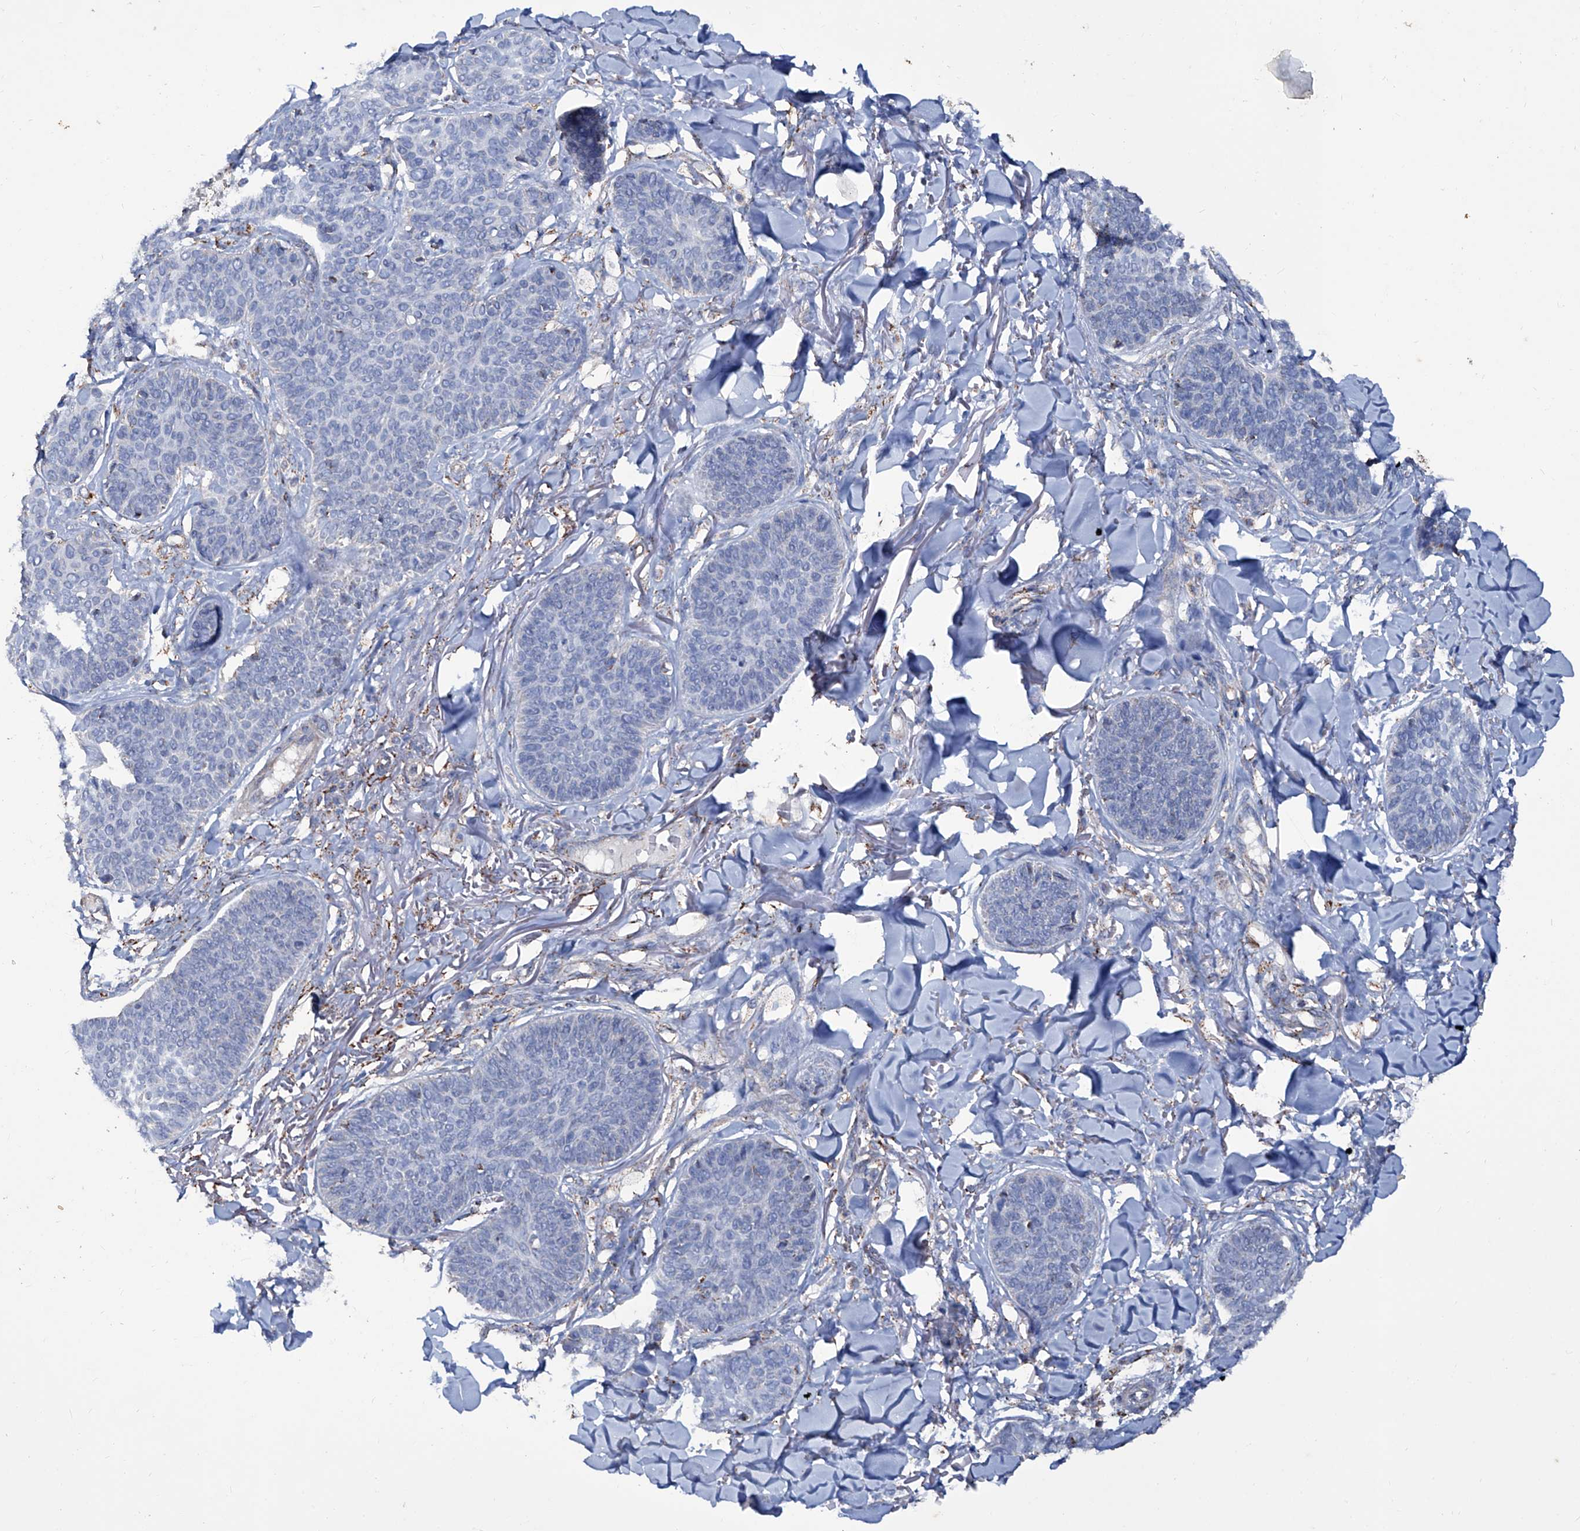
{"staining": {"intensity": "negative", "quantity": "none", "location": "none"}, "tissue": "skin cancer", "cell_type": "Tumor cells", "image_type": "cancer", "snomed": [{"axis": "morphology", "description": "Basal cell carcinoma"}, {"axis": "topography", "description": "Skin"}], "caption": "High power microscopy image of an IHC photomicrograph of skin cancer (basal cell carcinoma), revealing no significant positivity in tumor cells.", "gene": "NHS", "patient": {"sex": "male", "age": 85}}